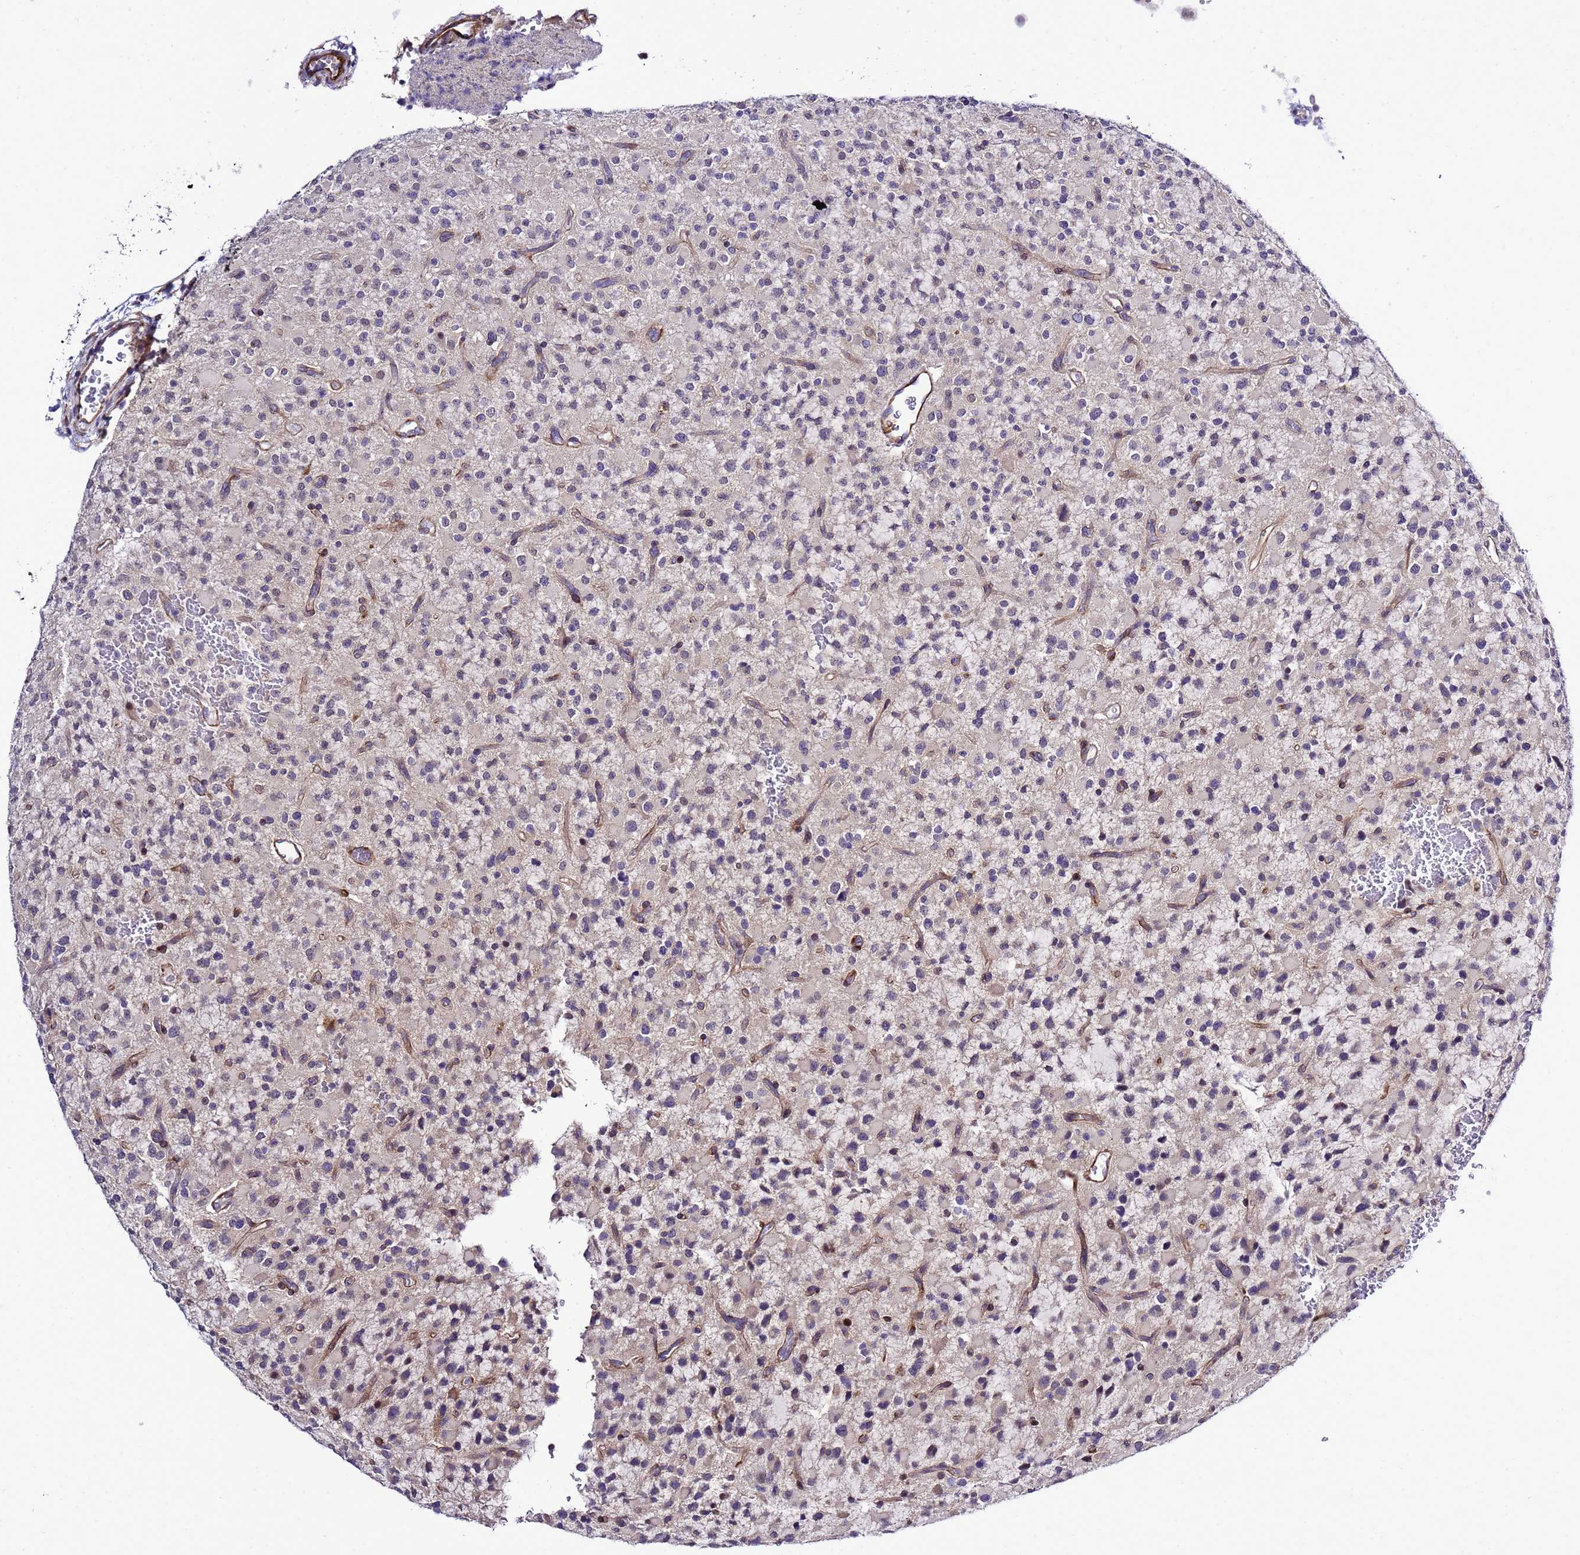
{"staining": {"intensity": "negative", "quantity": "none", "location": "none"}, "tissue": "glioma", "cell_type": "Tumor cells", "image_type": "cancer", "snomed": [{"axis": "morphology", "description": "Glioma, malignant, High grade"}, {"axis": "topography", "description": "Brain"}], "caption": "A high-resolution micrograph shows IHC staining of glioma, which exhibits no significant expression in tumor cells.", "gene": "GZF1", "patient": {"sex": "male", "age": 34}}